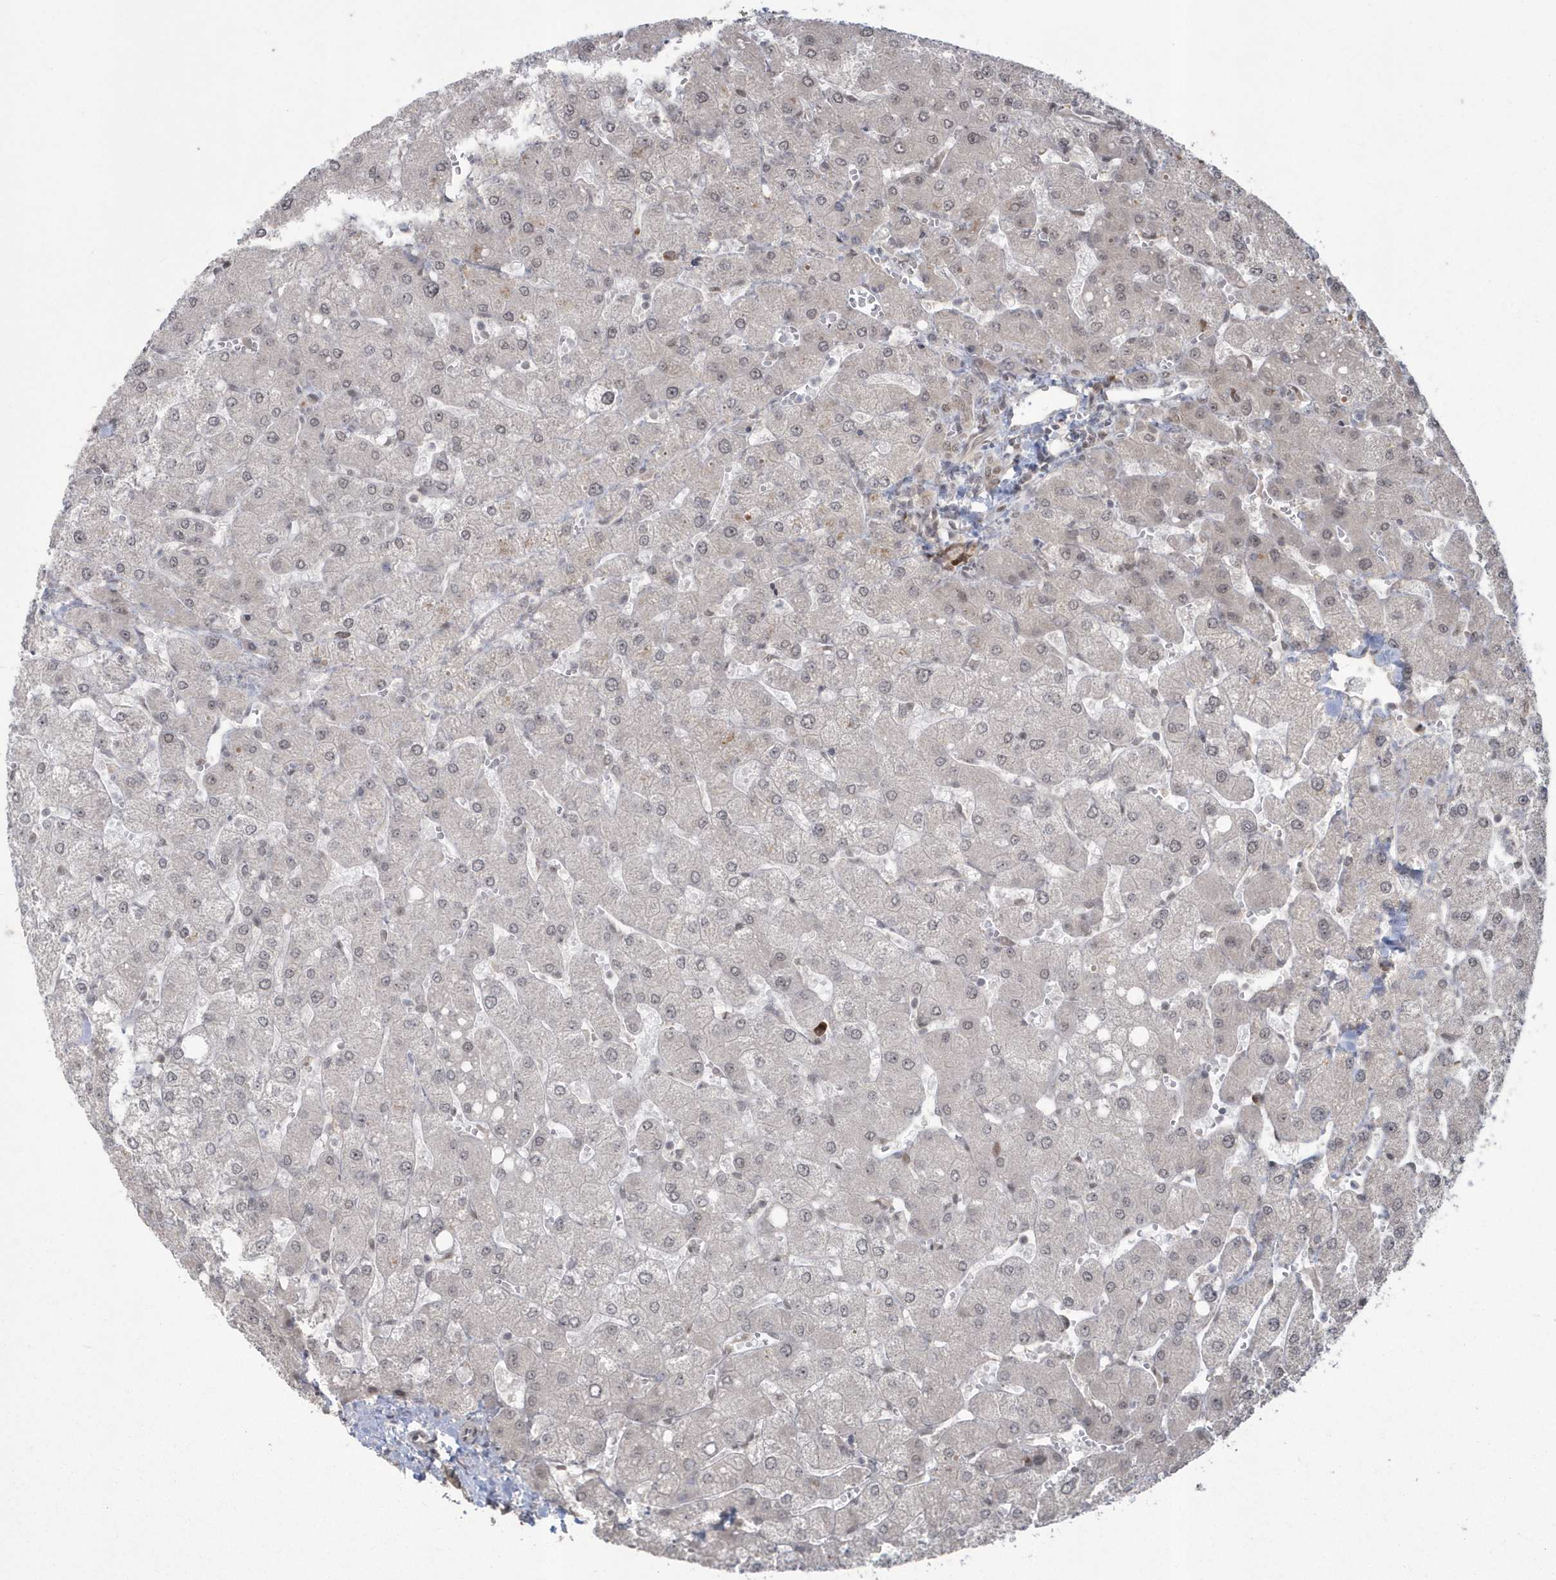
{"staining": {"intensity": "weak", "quantity": "<25%", "location": "nuclear"}, "tissue": "liver", "cell_type": "Cholangiocytes", "image_type": "normal", "snomed": [{"axis": "morphology", "description": "Normal tissue, NOS"}, {"axis": "topography", "description": "Liver"}], "caption": "High magnification brightfield microscopy of unremarkable liver stained with DAB (3,3'-diaminobenzidine) (brown) and counterstained with hematoxylin (blue): cholangiocytes show no significant positivity.", "gene": "EPB41L4A", "patient": {"sex": "male", "age": 55}}